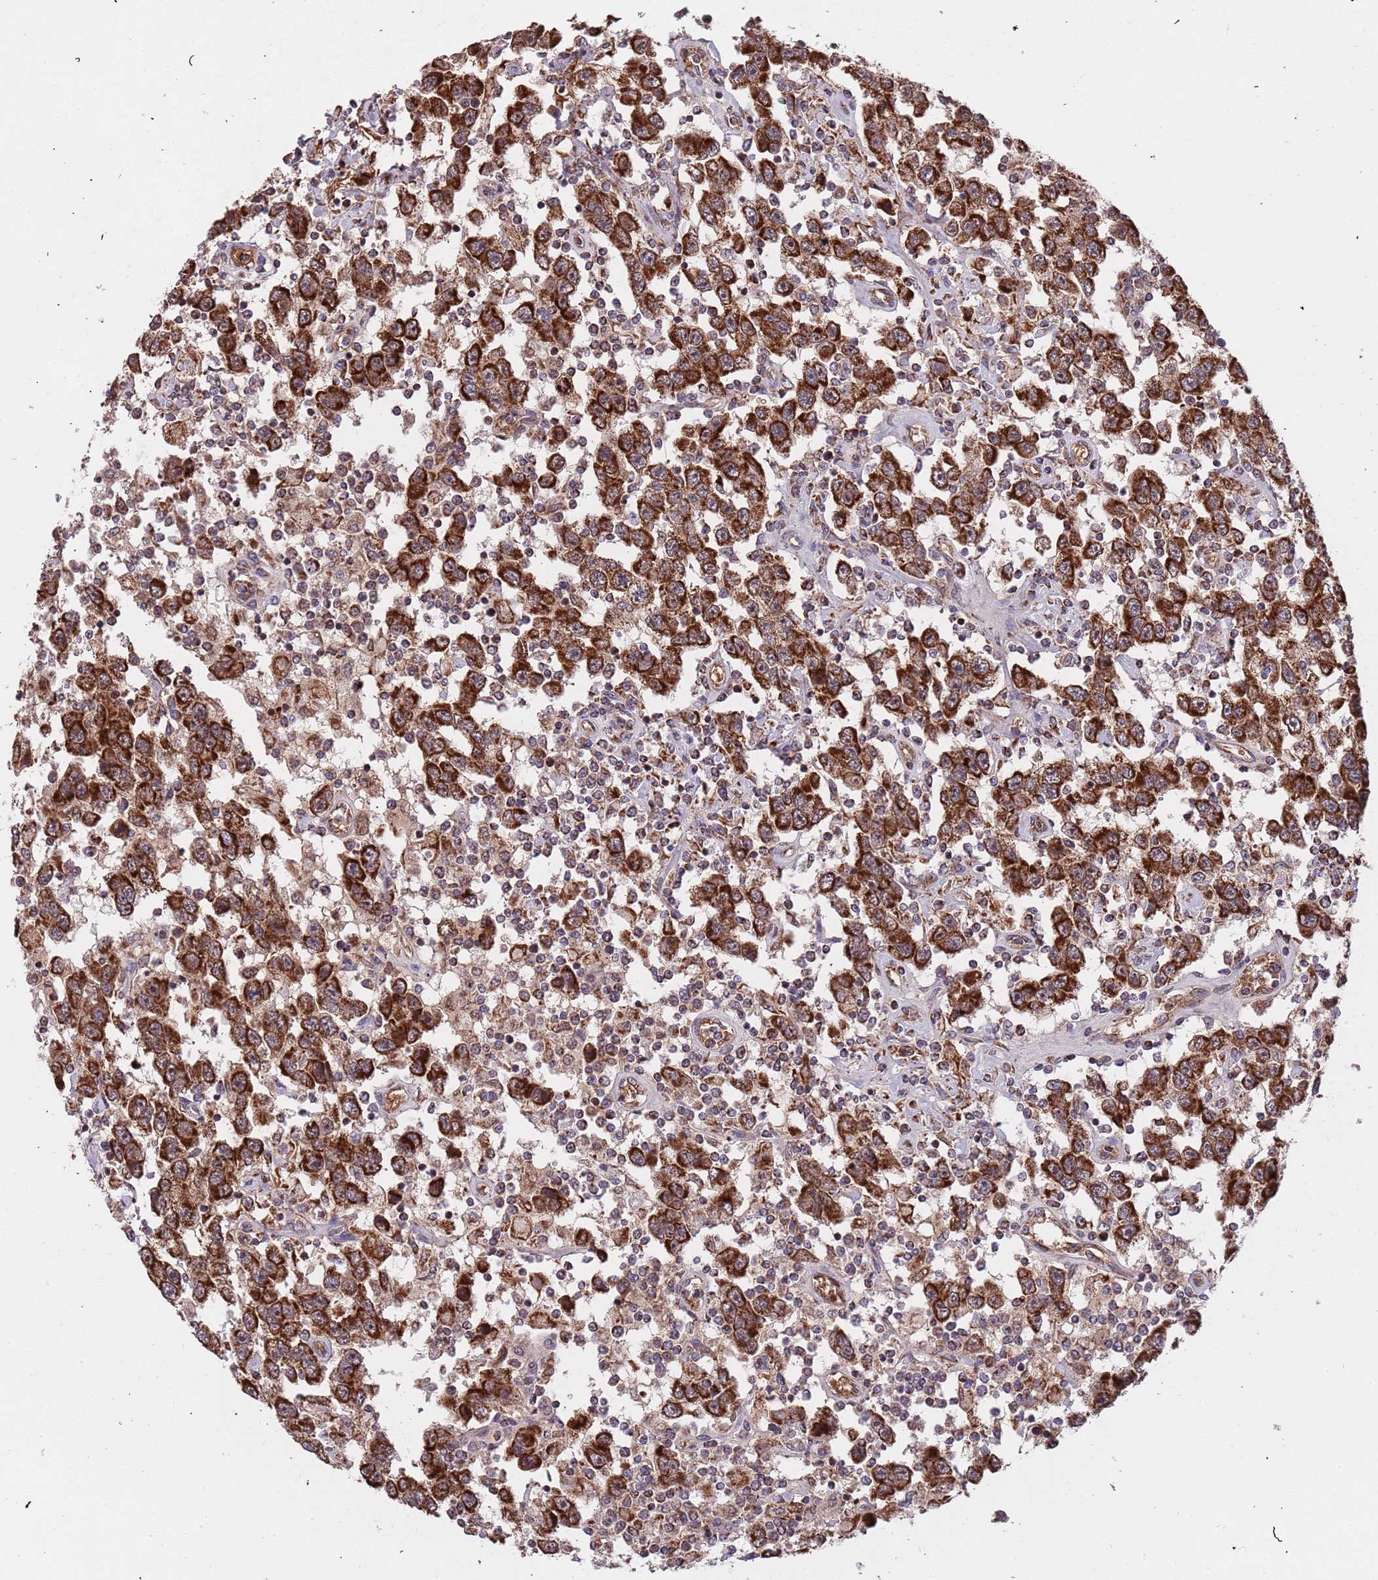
{"staining": {"intensity": "strong", "quantity": ">75%", "location": "cytoplasmic/membranous"}, "tissue": "testis cancer", "cell_type": "Tumor cells", "image_type": "cancer", "snomed": [{"axis": "morphology", "description": "Seminoma, NOS"}, {"axis": "topography", "description": "Testis"}], "caption": "Protein expression analysis of human testis cancer reveals strong cytoplasmic/membranous positivity in about >75% of tumor cells.", "gene": "DCHS1", "patient": {"sex": "male", "age": 41}}